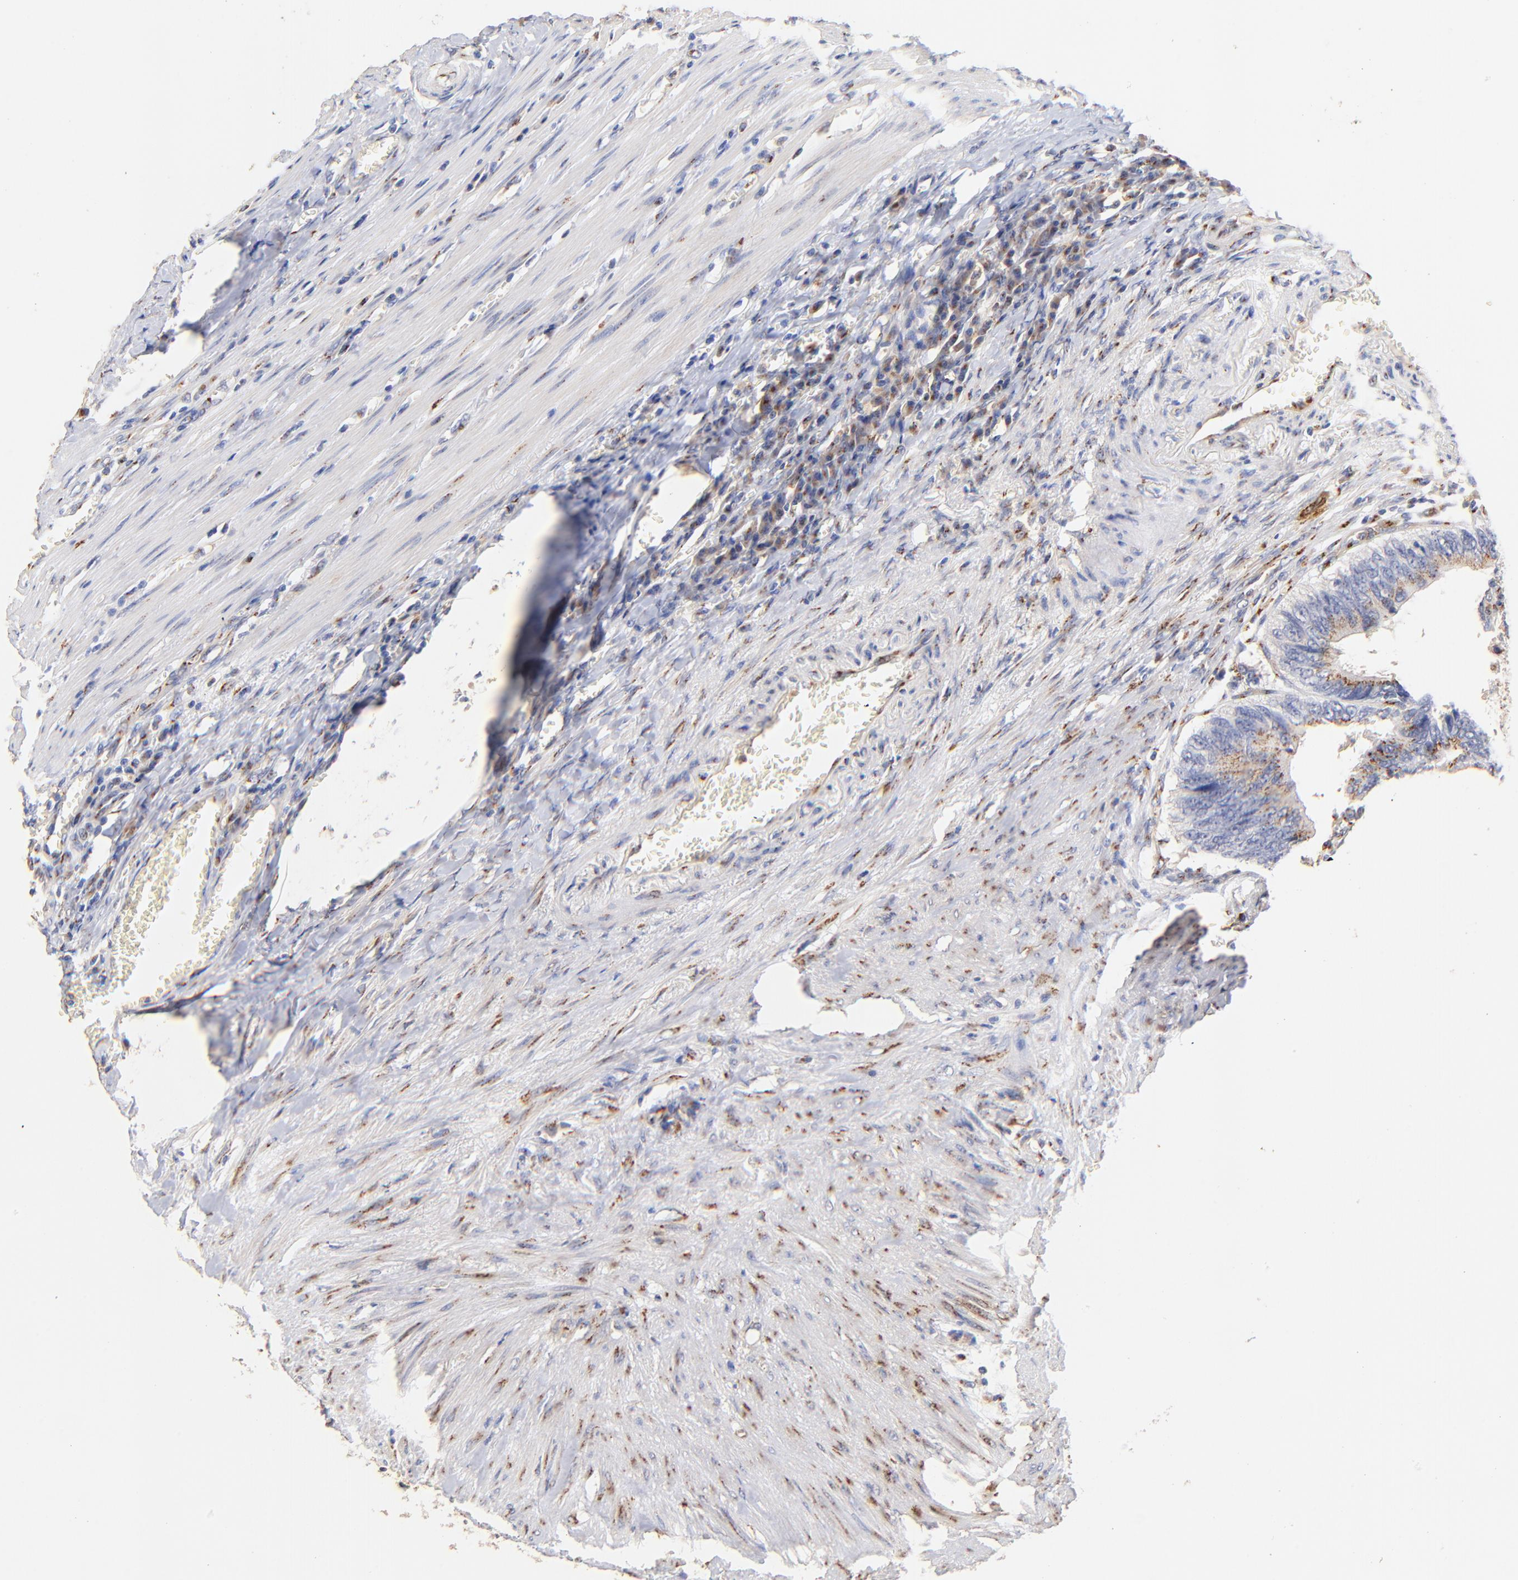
{"staining": {"intensity": "moderate", "quantity": ">75%", "location": "cytoplasmic/membranous"}, "tissue": "colorectal cancer", "cell_type": "Tumor cells", "image_type": "cancer", "snomed": [{"axis": "morphology", "description": "Adenocarcinoma, NOS"}, {"axis": "topography", "description": "Colon"}], "caption": "Approximately >75% of tumor cells in human colorectal adenocarcinoma reveal moderate cytoplasmic/membranous protein positivity as visualized by brown immunohistochemical staining.", "gene": "FMNL3", "patient": {"sex": "male", "age": 72}}